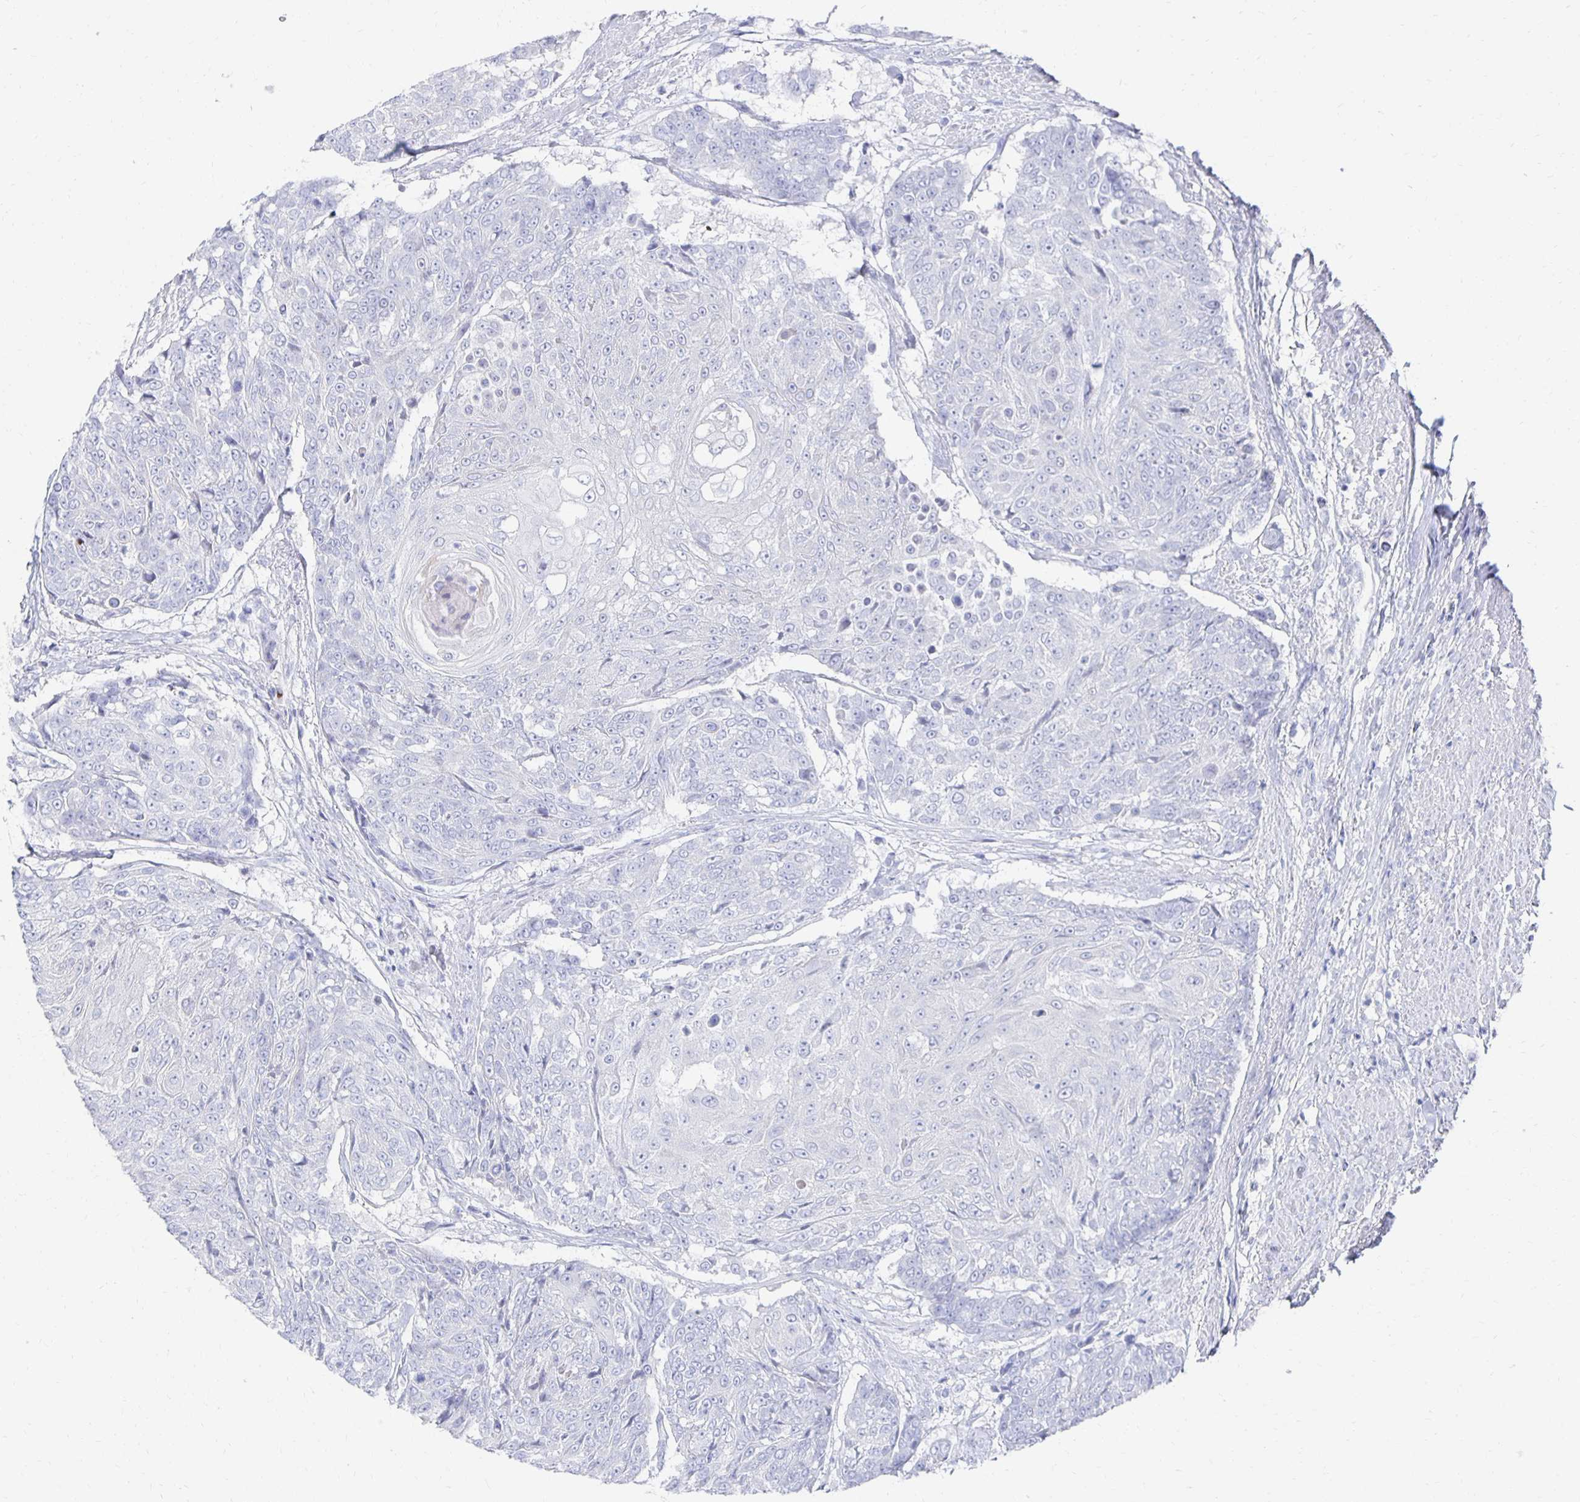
{"staining": {"intensity": "negative", "quantity": "none", "location": "none"}, "tissue": "urothelial cancer", "cell_type": "Tumor cells", "image_type": "cancer", "snomed": [{"axis": "morphology", "description": "Urothelial carcinoma, High grade"}, {"axis": "topography", "description": "Urinary bladder"}], "caption": "This histopathology image is of high-grade urothelial carcinoma stained with immunohistochemistry (IHC) to label a protein in brown with the nuclei are counter-stained blue. There is no positivity in tumor cells. Nuclei are stained in blue.", "gene": "PRDM7", "patient": {"sex": "female", "age": 63}}